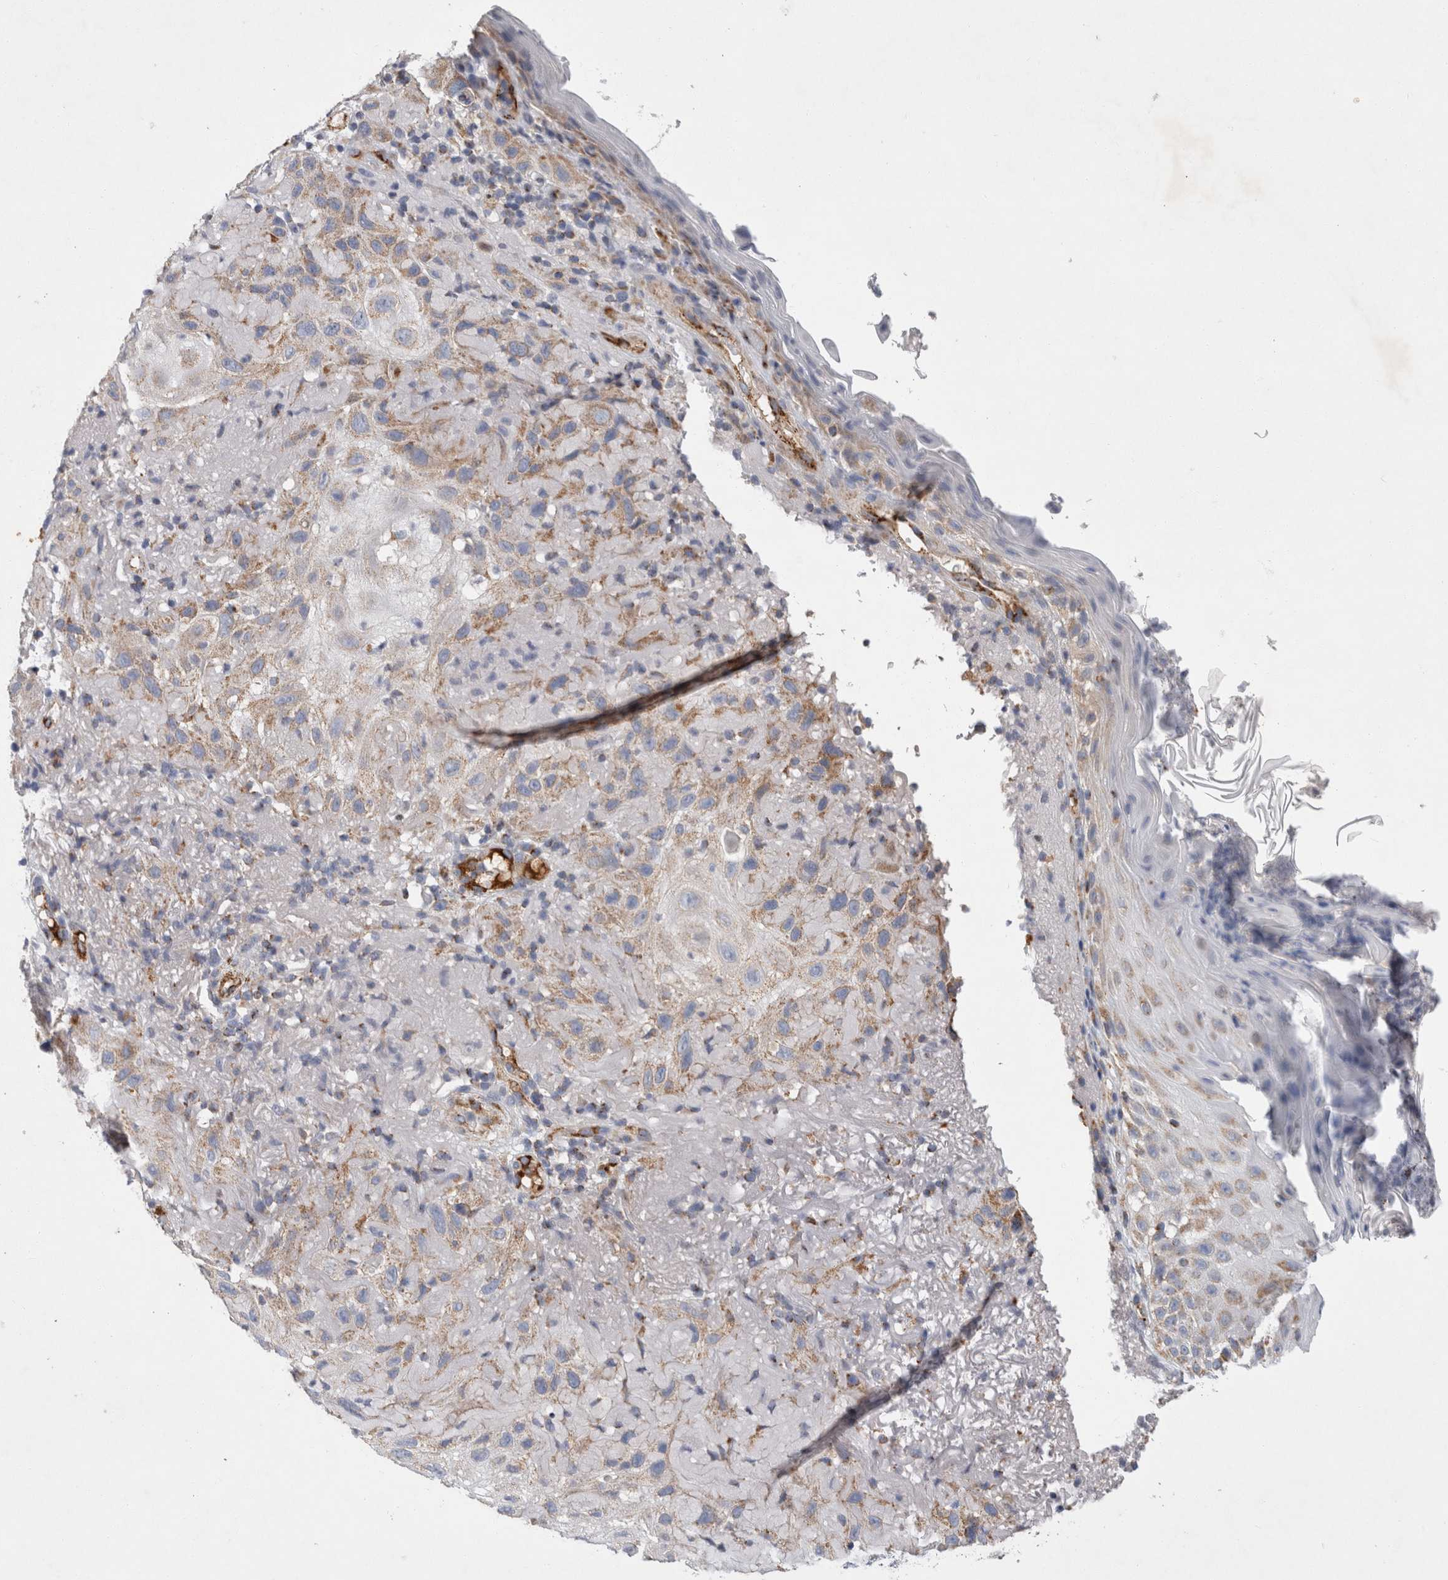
{"staining": {"intensity": "weak", "quantity": "25%-75%", "location": "cytoplasmic/membranous"}, "tissue": "skin cancer", "cell_type": "Tumor cells", "image_type": "cancer", "snomed": [{"axis": "morphology", "description": "Squamous cell carcinoma, NOS"}, {"axis": "topography", "description": "Skin"}], "caption": "This histopathology image demonstrates immunohistochemistry (IHC) staining of human skin cancer, with low weak cytoplasmic/membranous expression in approximately 25%-75% of tumor cells.", "gene": "IARS2", "patient": {"sex": "female", "age": 96}}